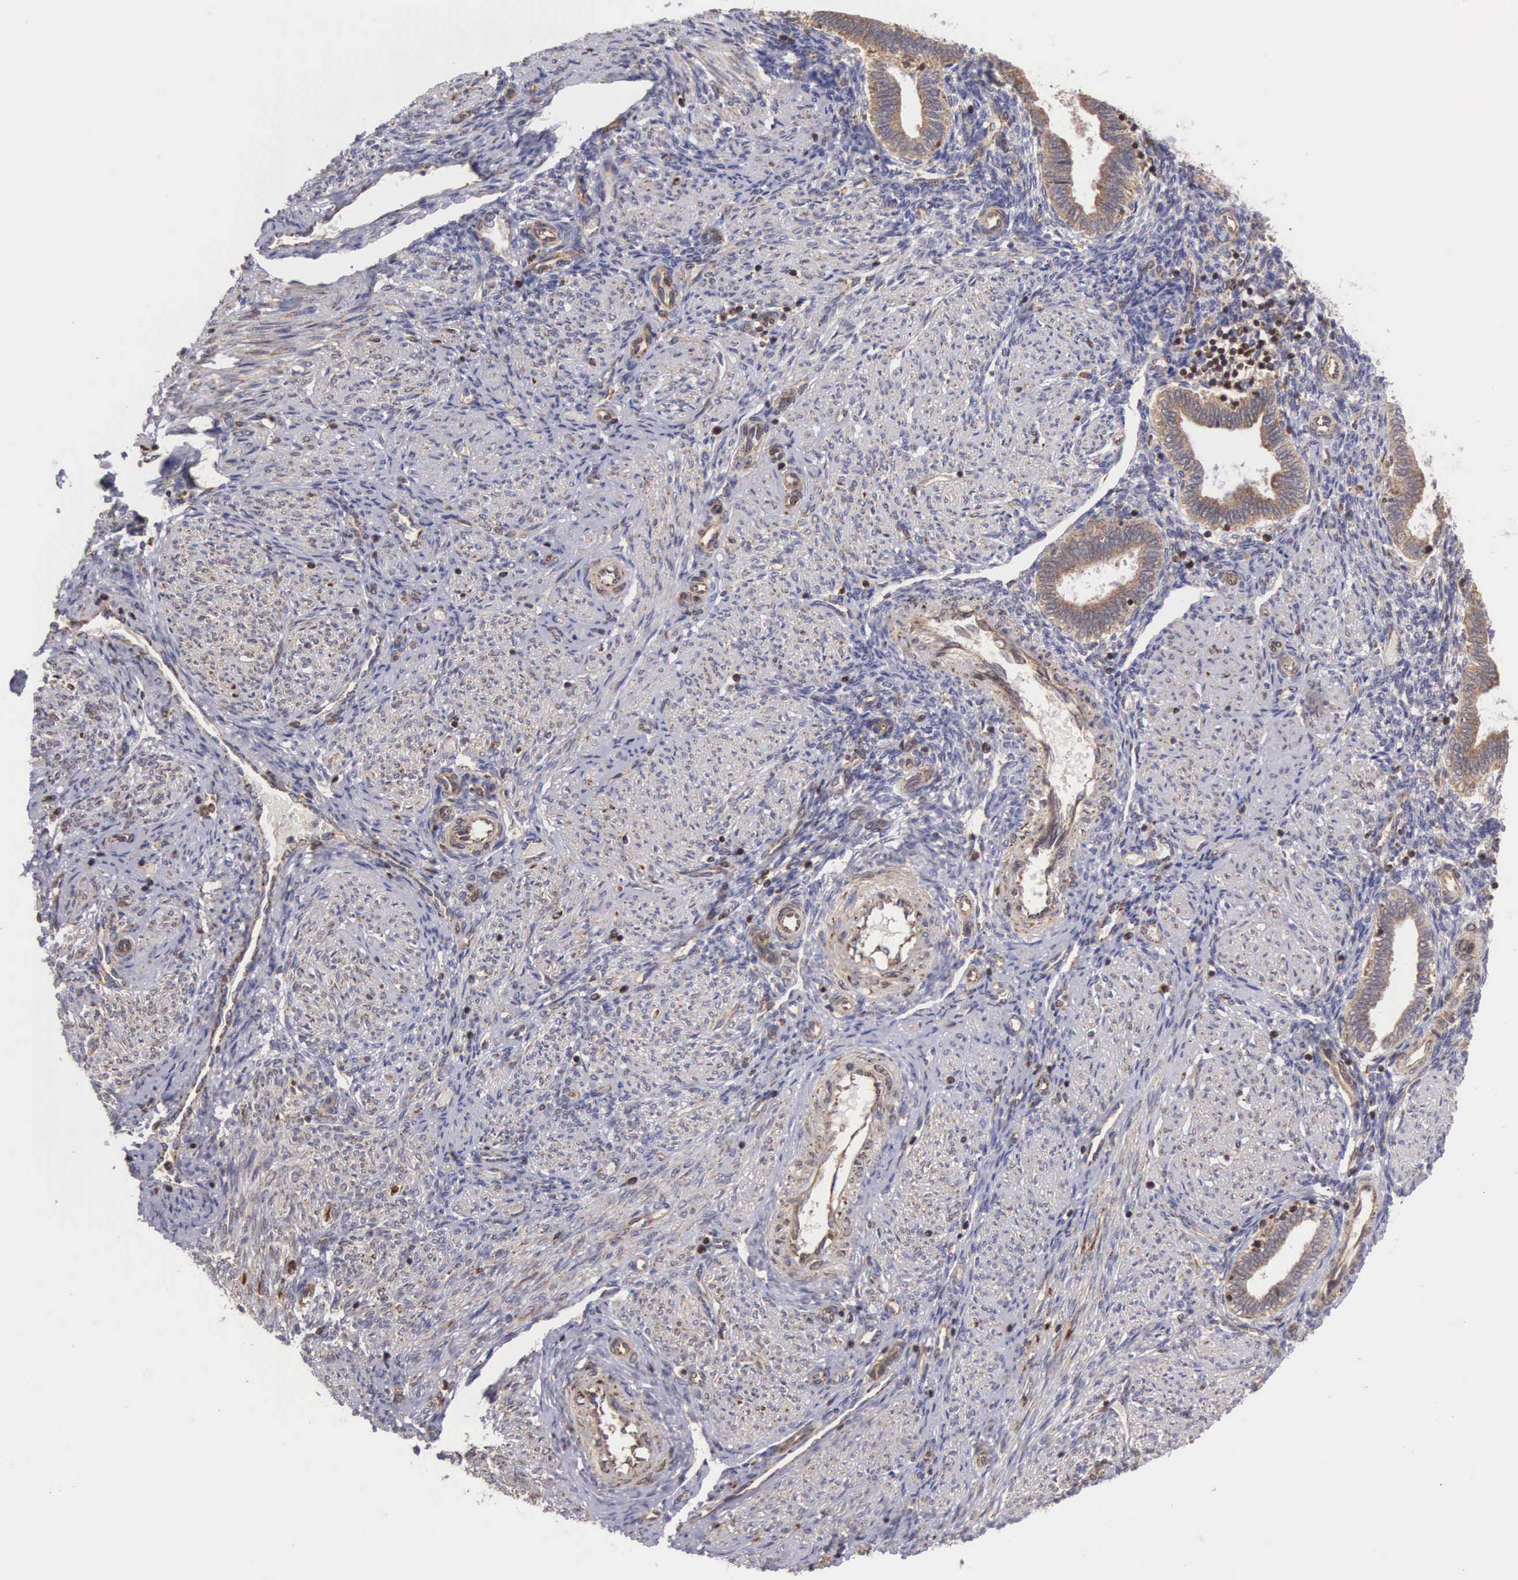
{"staining": {"intensity": "moderate", "quantity": "<25%", "location": "cytoplasmic/membranous"}, "tissue": "endometrium", "cell_type": "Cells in endometrial stroma", "image_type": "normal", "snomed": [{"axis": "morphology", "description": "Normal tissue, NOS"}, {"axis": "topography", "description": "Endometrium"}], "caption": "Immunohistochemical staining of unremarkable human endometrium displays low levels of moderate cytoplasmic/membranous expression in approximately <25% of cells in endometrial stroma.", "gene": "DHRS1", "patient": {"sex": "female", "age": 36}}